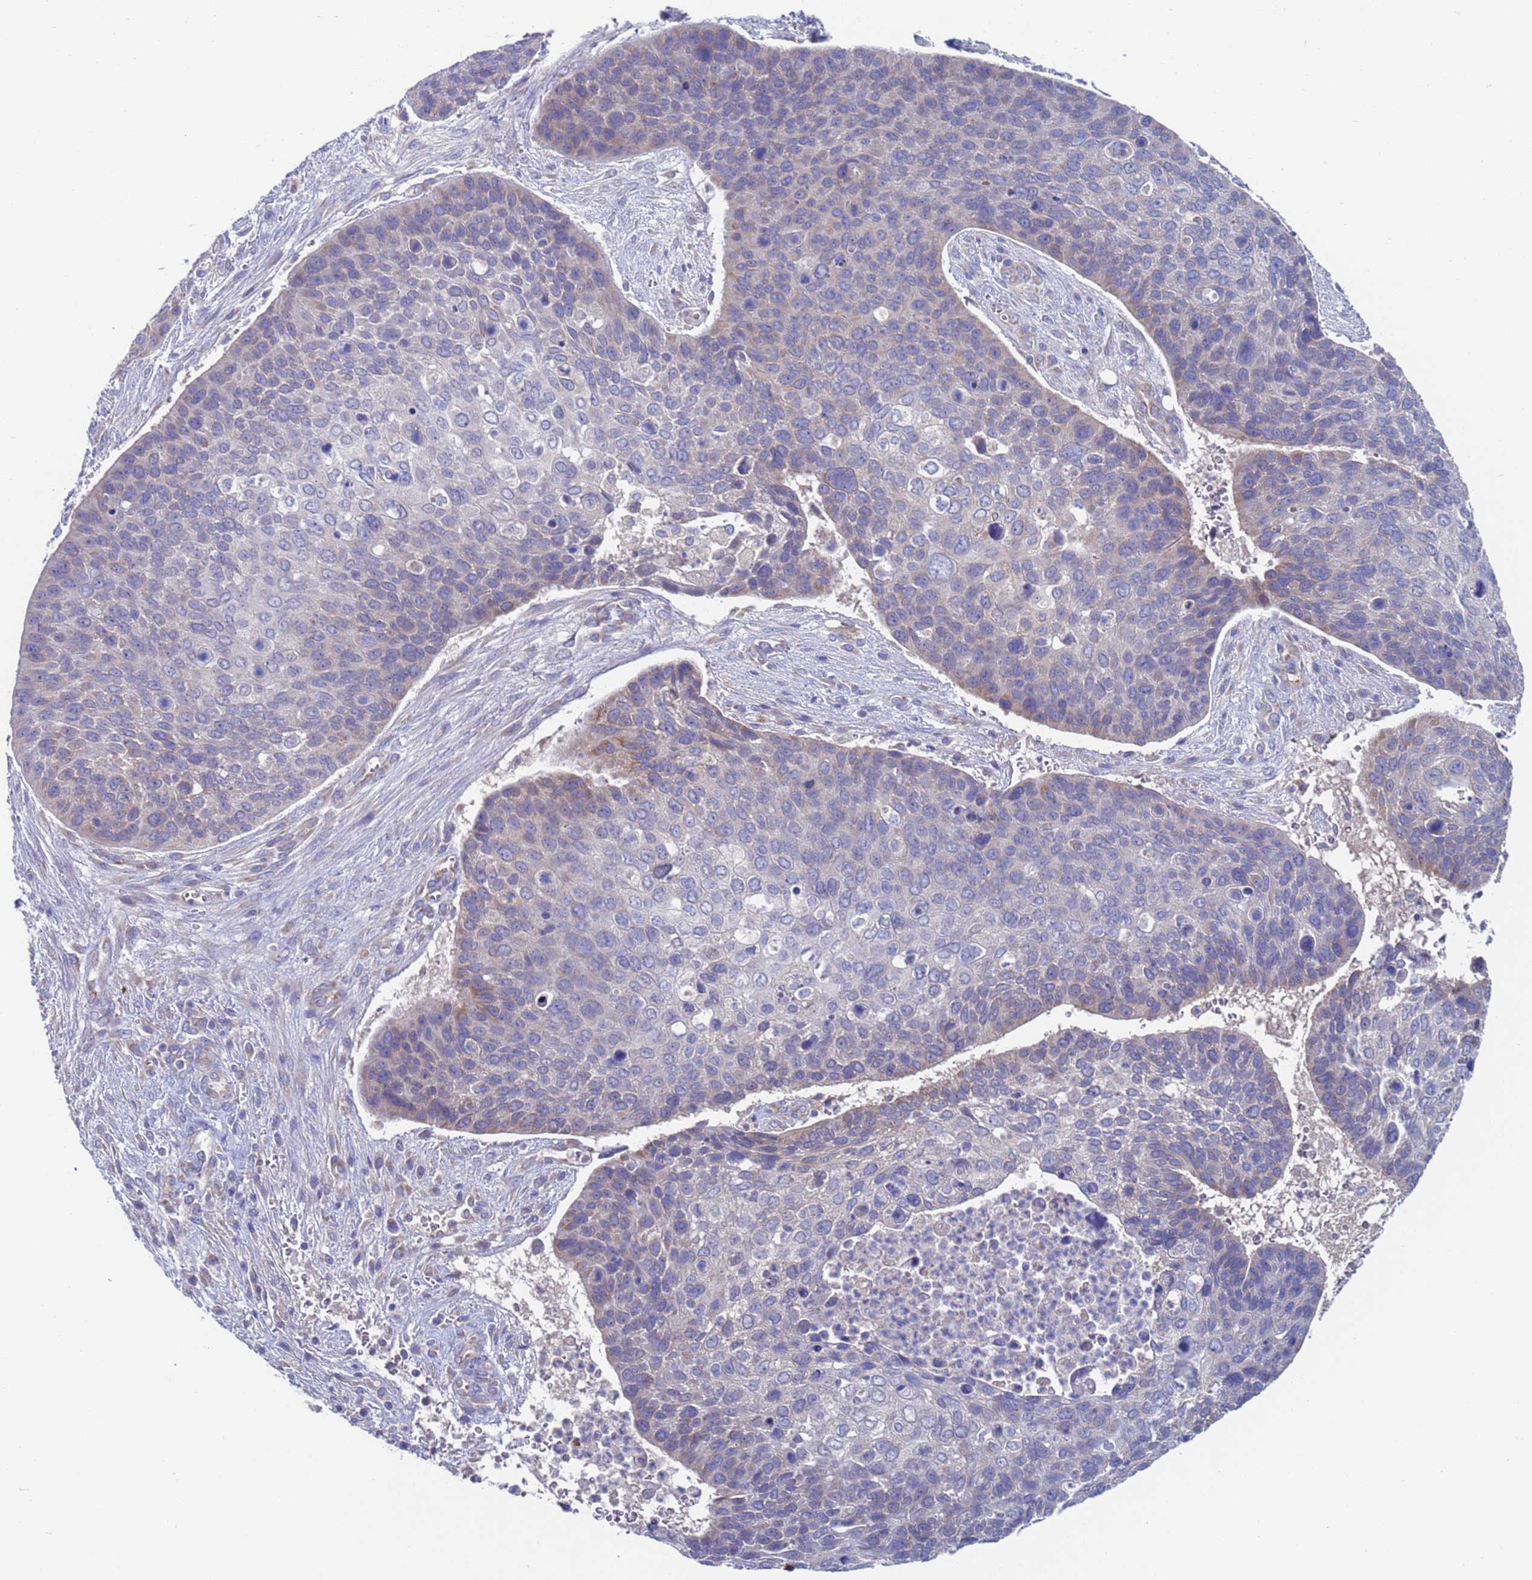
{"staining": {"intensity": "negative", "quantity": "none", "location": "none"}, "tissue": "skin cancer", "cell_type": "Tumor cells", "image_type": "cancer", "snomed": [{"axis": "morphology", "description": "Basal cell carcinoma"}, {"axis": "topography", "description": "Skin"}], "caption": "Human skin basal cell carcinoma stained for a protein using immunohistochemistry (IHC) reveals no positivity in tumor cells.", "gene": "PET117", "patient": {"sex": "female", "age": 74}}